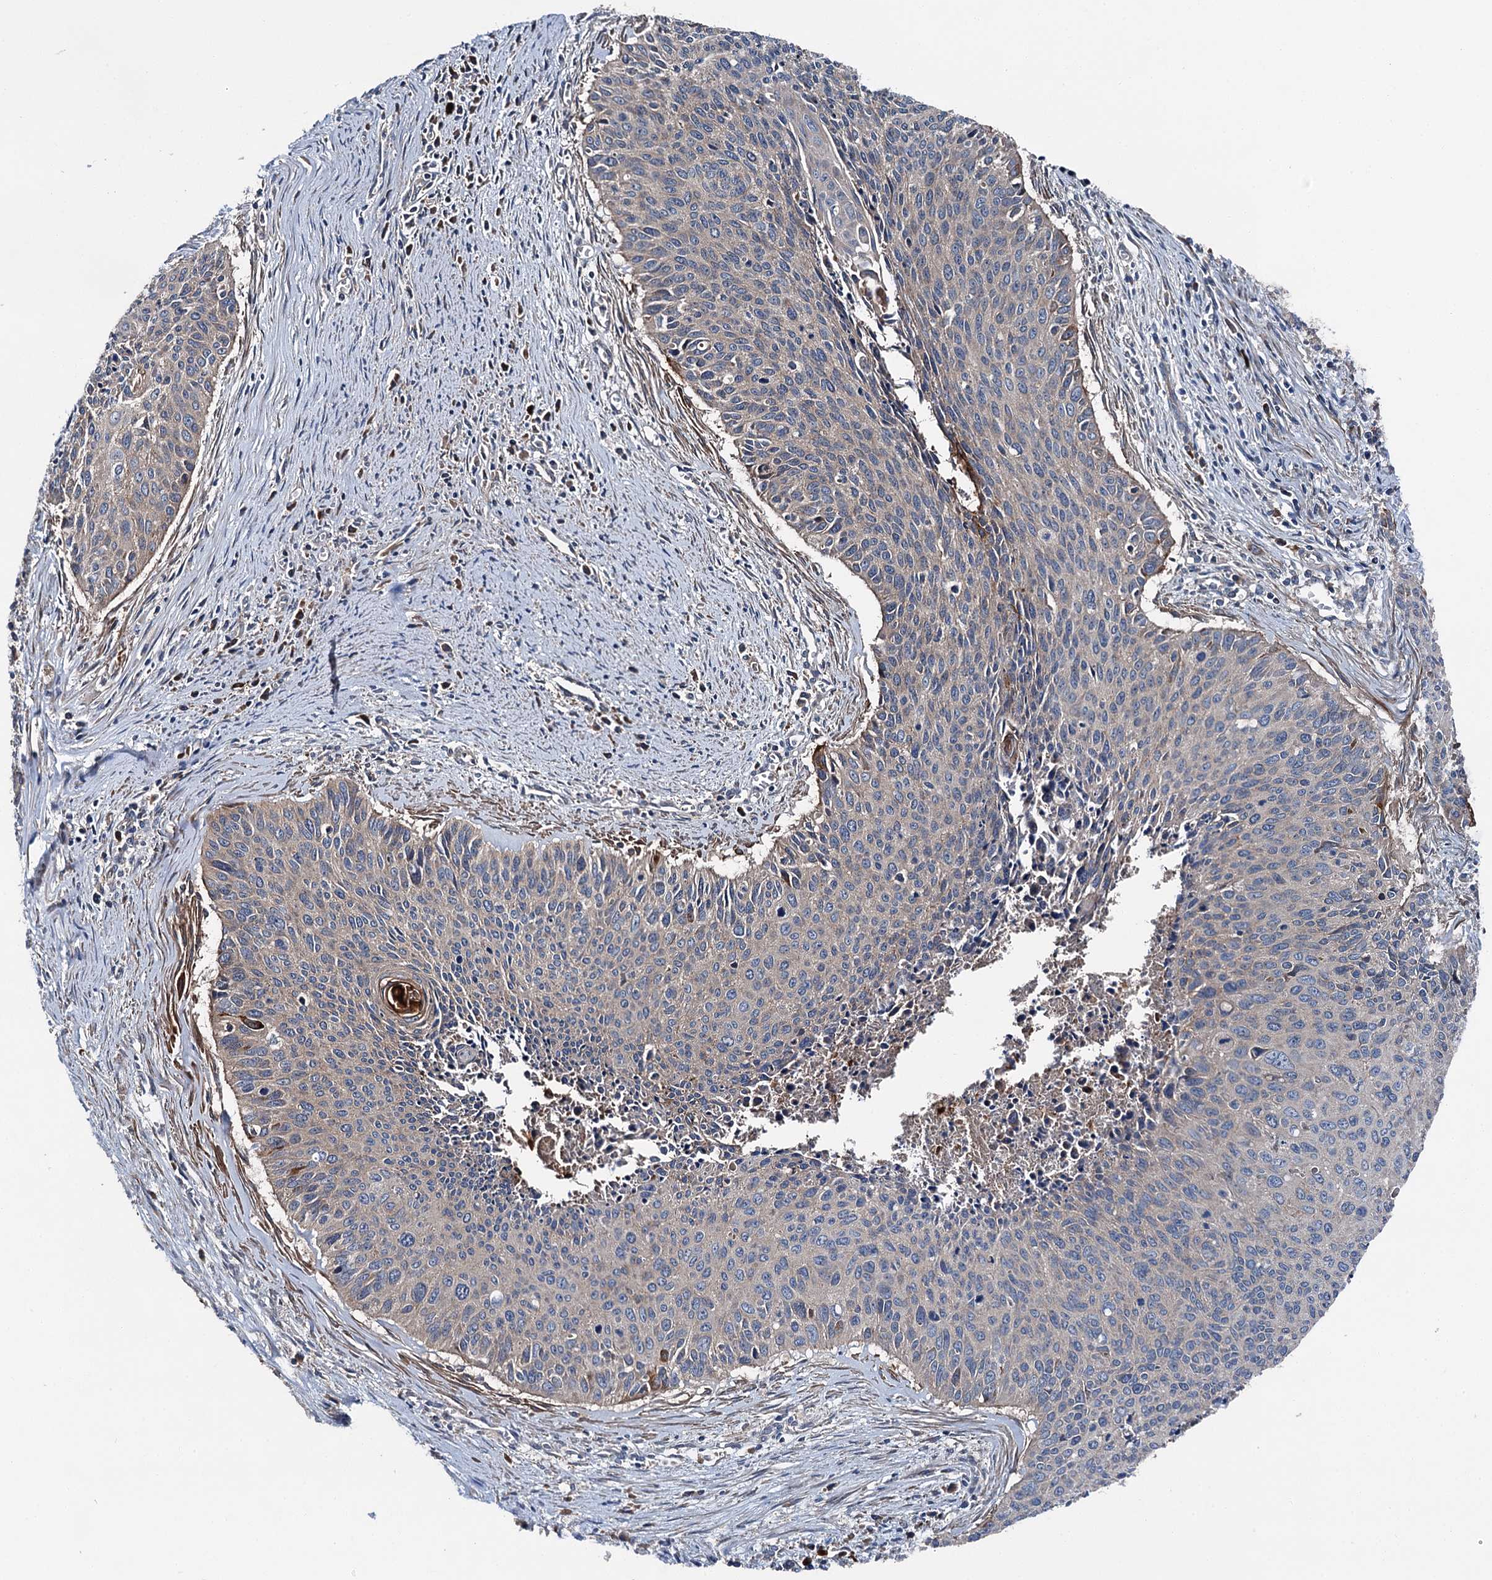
{"staining": {"intensity": "moderate", "quantity": "<25%", "location": "cytoplasmic/membranous"}, "tissue": "cervical cancer", "cell_type": "Tumor cells", "image_type": "cancer", "snomed": [{"axis": "morphology", "description": "Squamous cell carcinoma, NOS"}, {"axis": "topography", "description": "Cervix"}], "caption": "Immunohistochemical staining of cervical cancer exhibits low levels of moderate cytoplasmic/membranous positivity in approximately <25% of tumor cells.", "gene": "SLC22A25", "patient": {"sex": "female", "age": 55}}